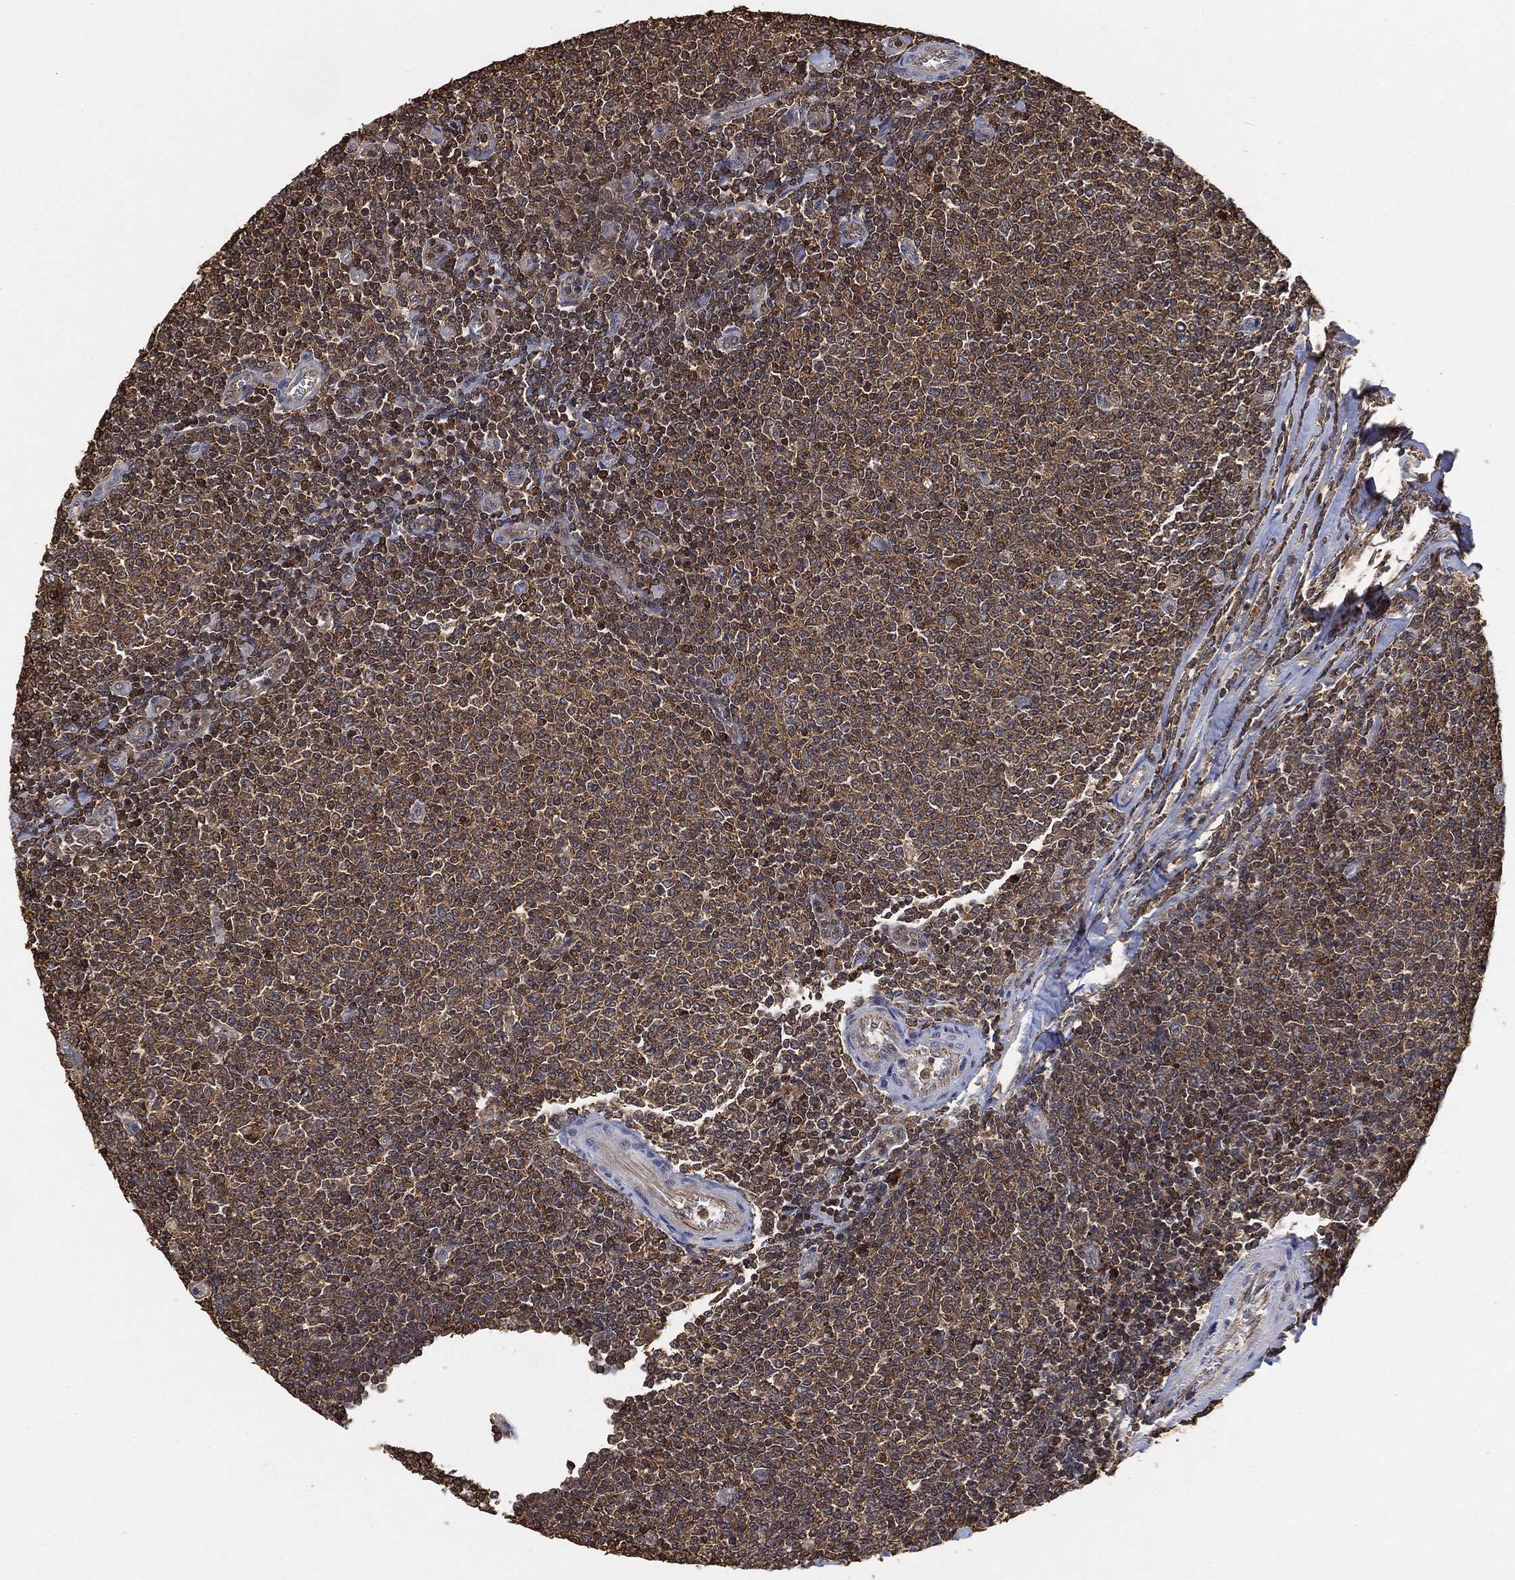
{"staining": {"intensity": "moderate", "quantity": "25%-75%", "location": "cytoplasmic/membranous,nuclear"}, "tissue": "lymphoma", "cell_type": "Tumor cells", "image_type": "cancer", "snomed": [{"axis": "morphology", "description": "Malignant lymphoma, non-Hodgkin's type, Low grade"}, {"axis": "topography", "description": "Lymph node"}], "caption": "Immunohistochemical staining of human low-grade malignant lymphoma, non-Hodgkin's type shows medium levels of moderate cytoplasmic/membranous and nuclear protein positivity in about 25%-75% of tumor cells. (DAB IHC, brown staining for protein, blue staining for nuclei).", "gene": "CRYL1", "patient": {"sex": "male", "age": 52}}